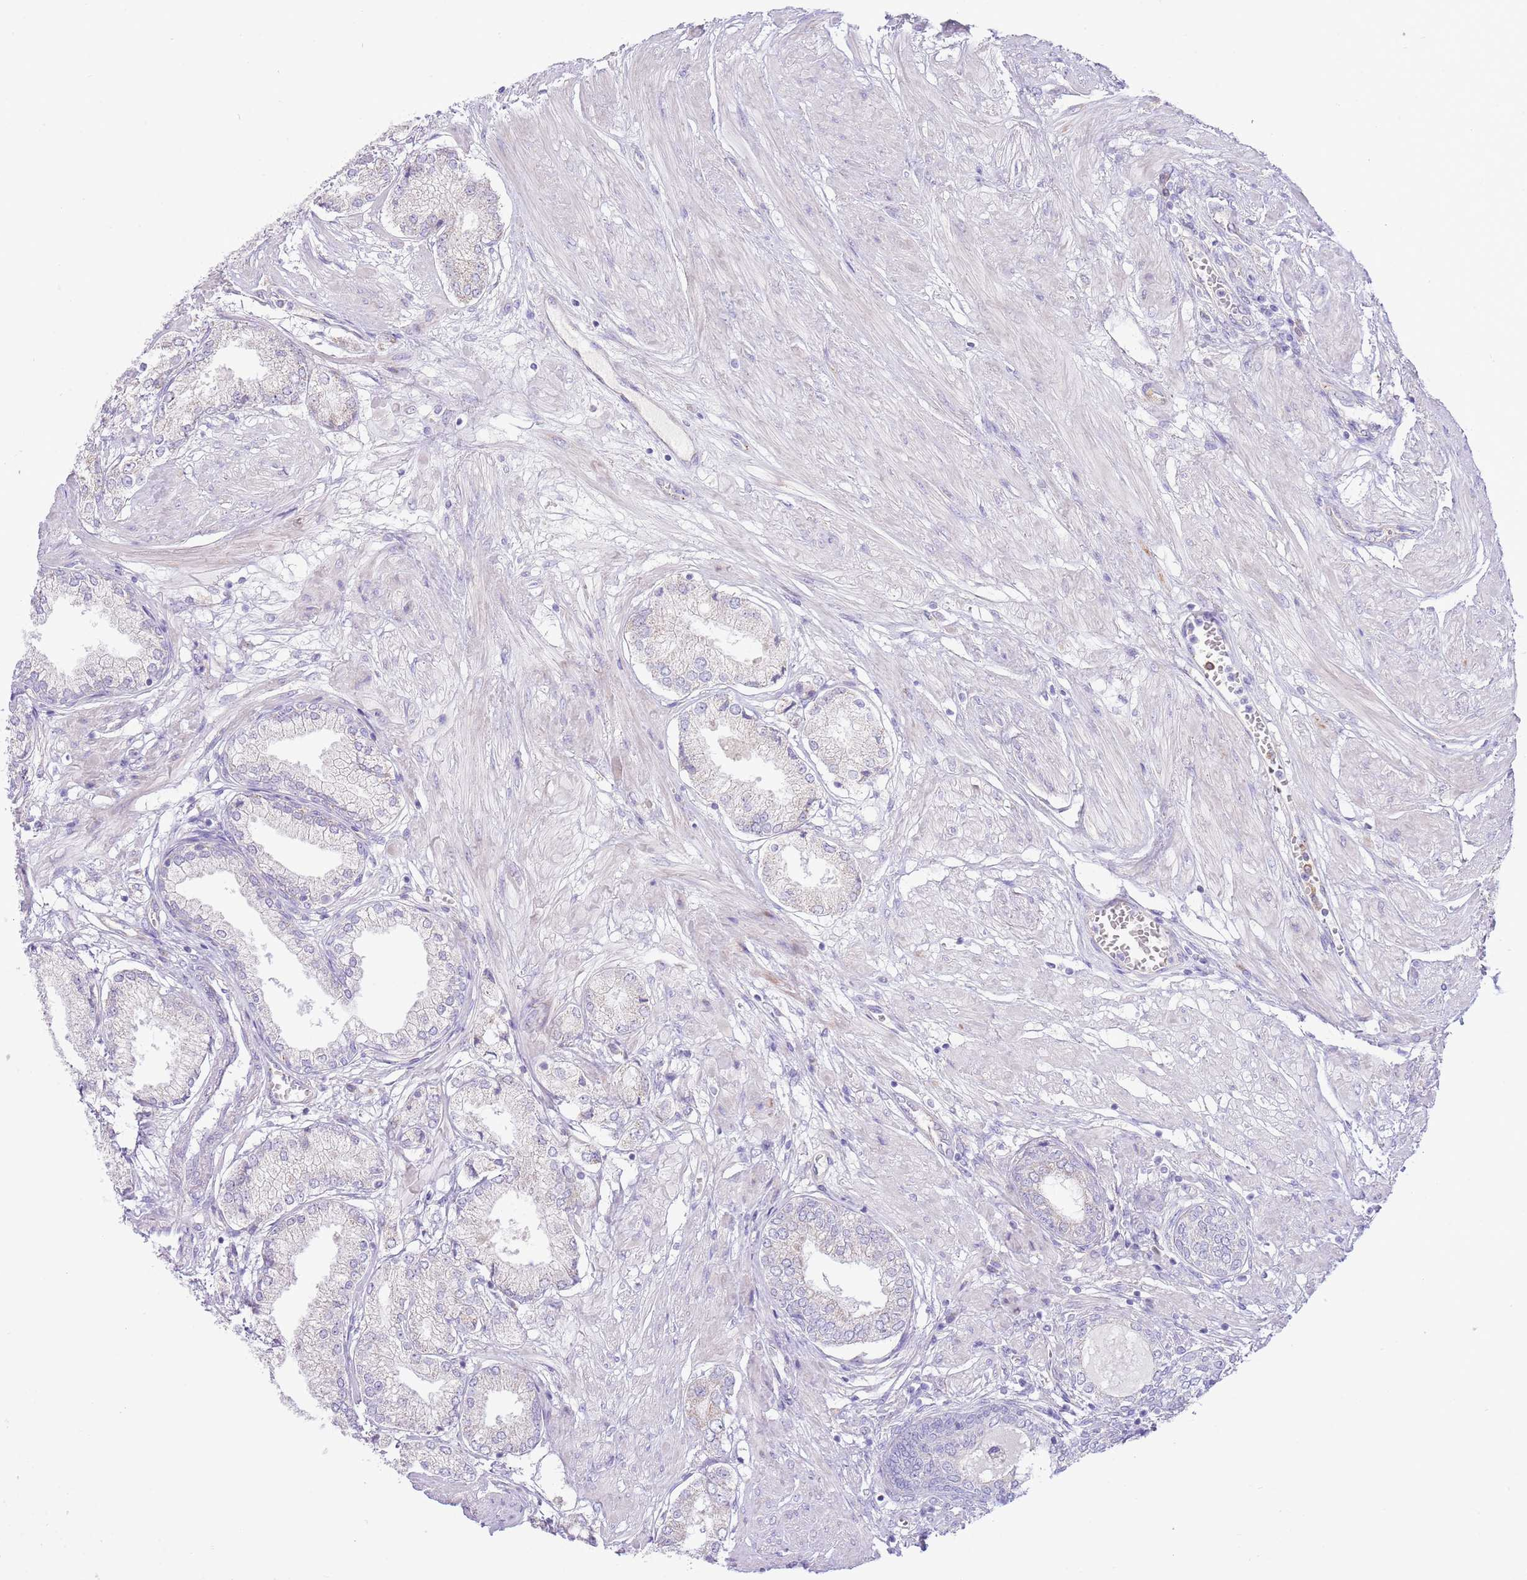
{"staining": {"intensity": "negative", "quantity": "none", "location": "none"}, "tissue": "prostate cancer", "cell_type": "Tumor cells", "image_type": "cancer", "snomed": [{"axis": "morphology", "description": "Adenocarcinoma, High grade"}, {"axis": "topography", "description": "Prostate and seminal vesicle, NOS"}], "caption": "Immunohistochemistry of human prostate cancer exhibits no expression in tumor cells.", "gene": "OAZ2", "patient": {"sex": "male", "age": 64}}